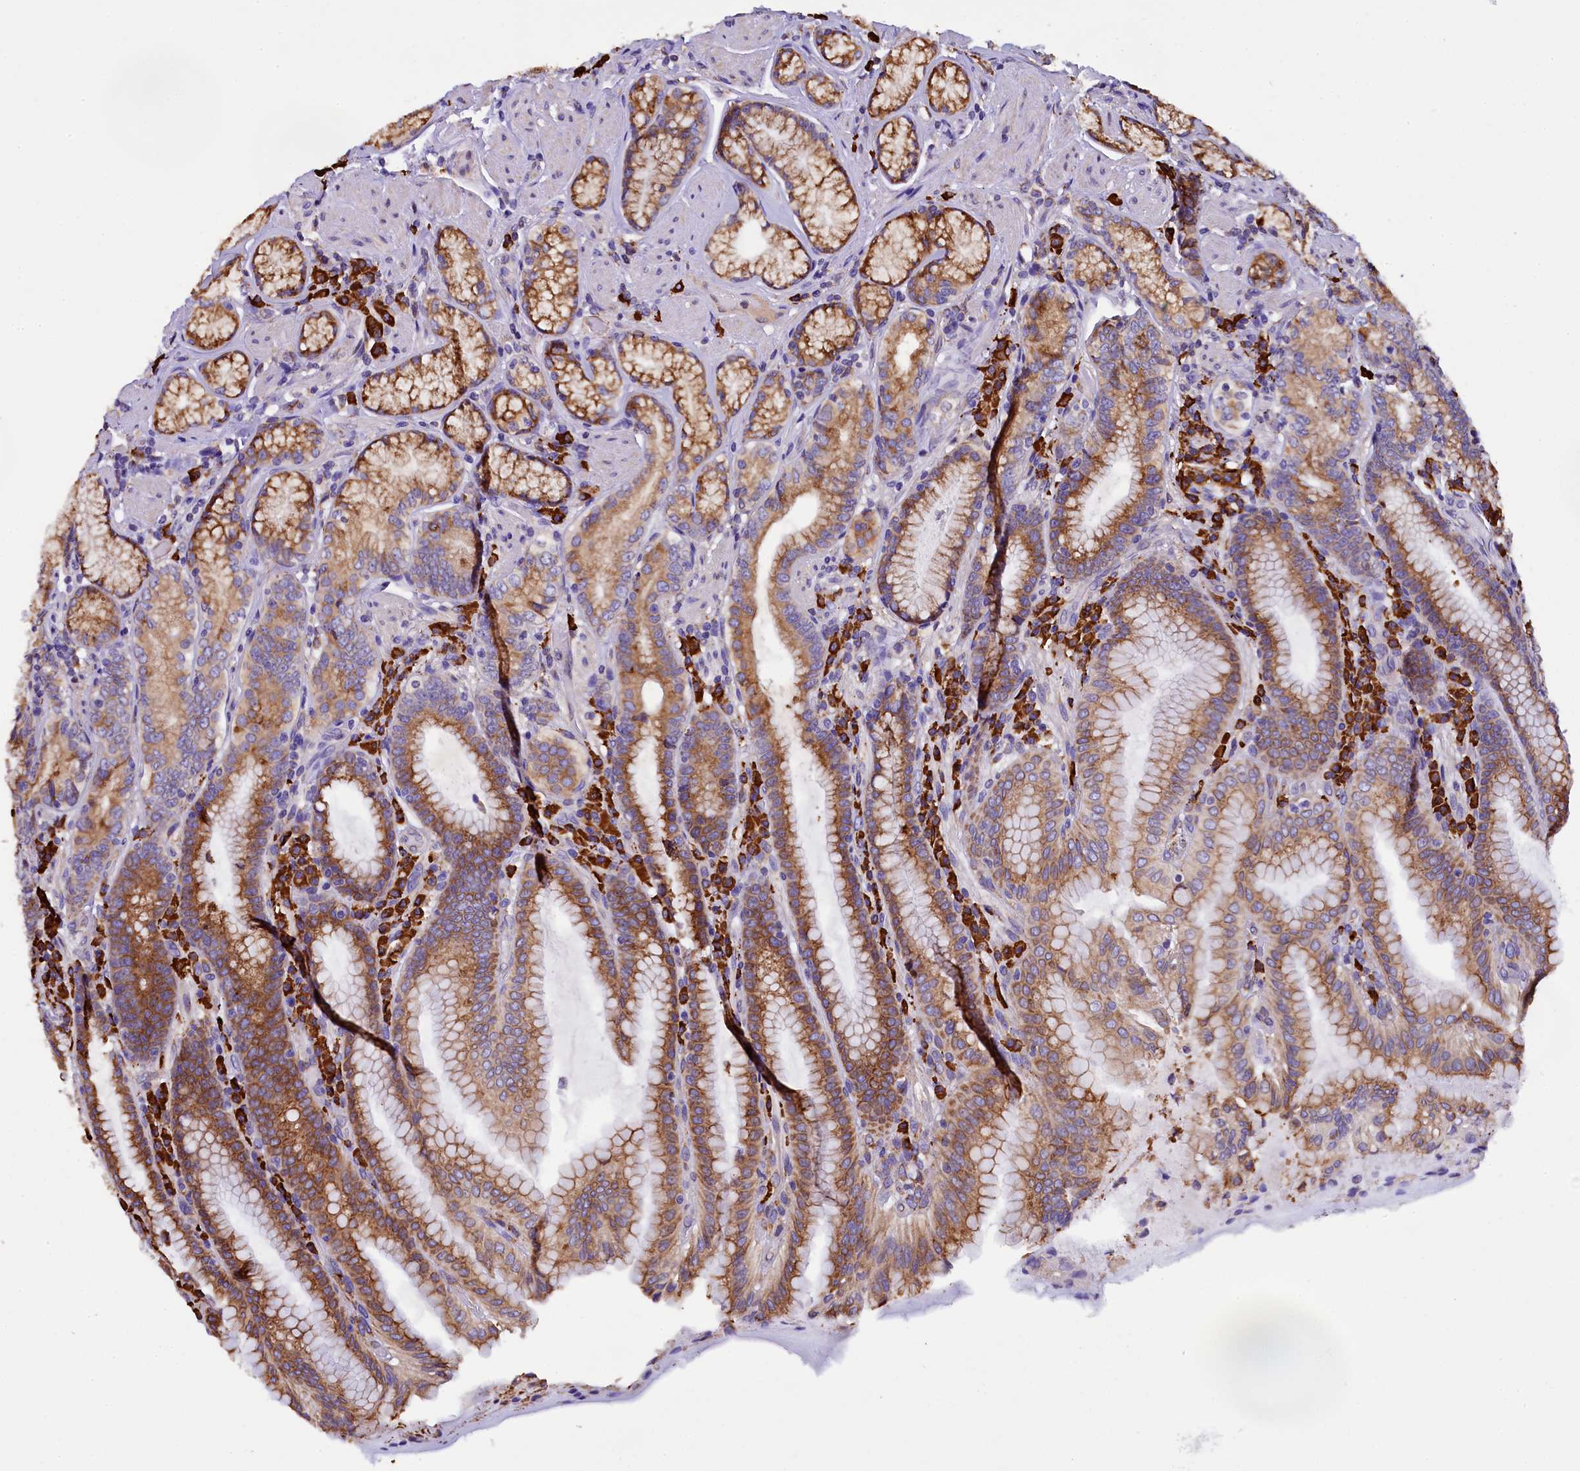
{"staining": {"intensity": "moderate", "quantity": ">75%", "location": "cytoplasmic/membranous"}, "tissue": "stomach", "cell_type": "Glandular cells", "image_type": "normal", "snomed": [{"axis": "morphology", "description": "Normal tissue, NOS"}, {"axis": "topography", "description": "Stomach, upper"}, {"axis": "topography", "description": "Stomach, lower"}], "caption": "This micrograph reveals unremarkable stomach stained with IHC to label a protein in brown. The cytoplasmic/membranous of glandular cells show moderate positivity for the protein. Nuclei are counter-stained blue.", "gene": "CAPS2", "patient": {"sex": "female", "age": 76}}